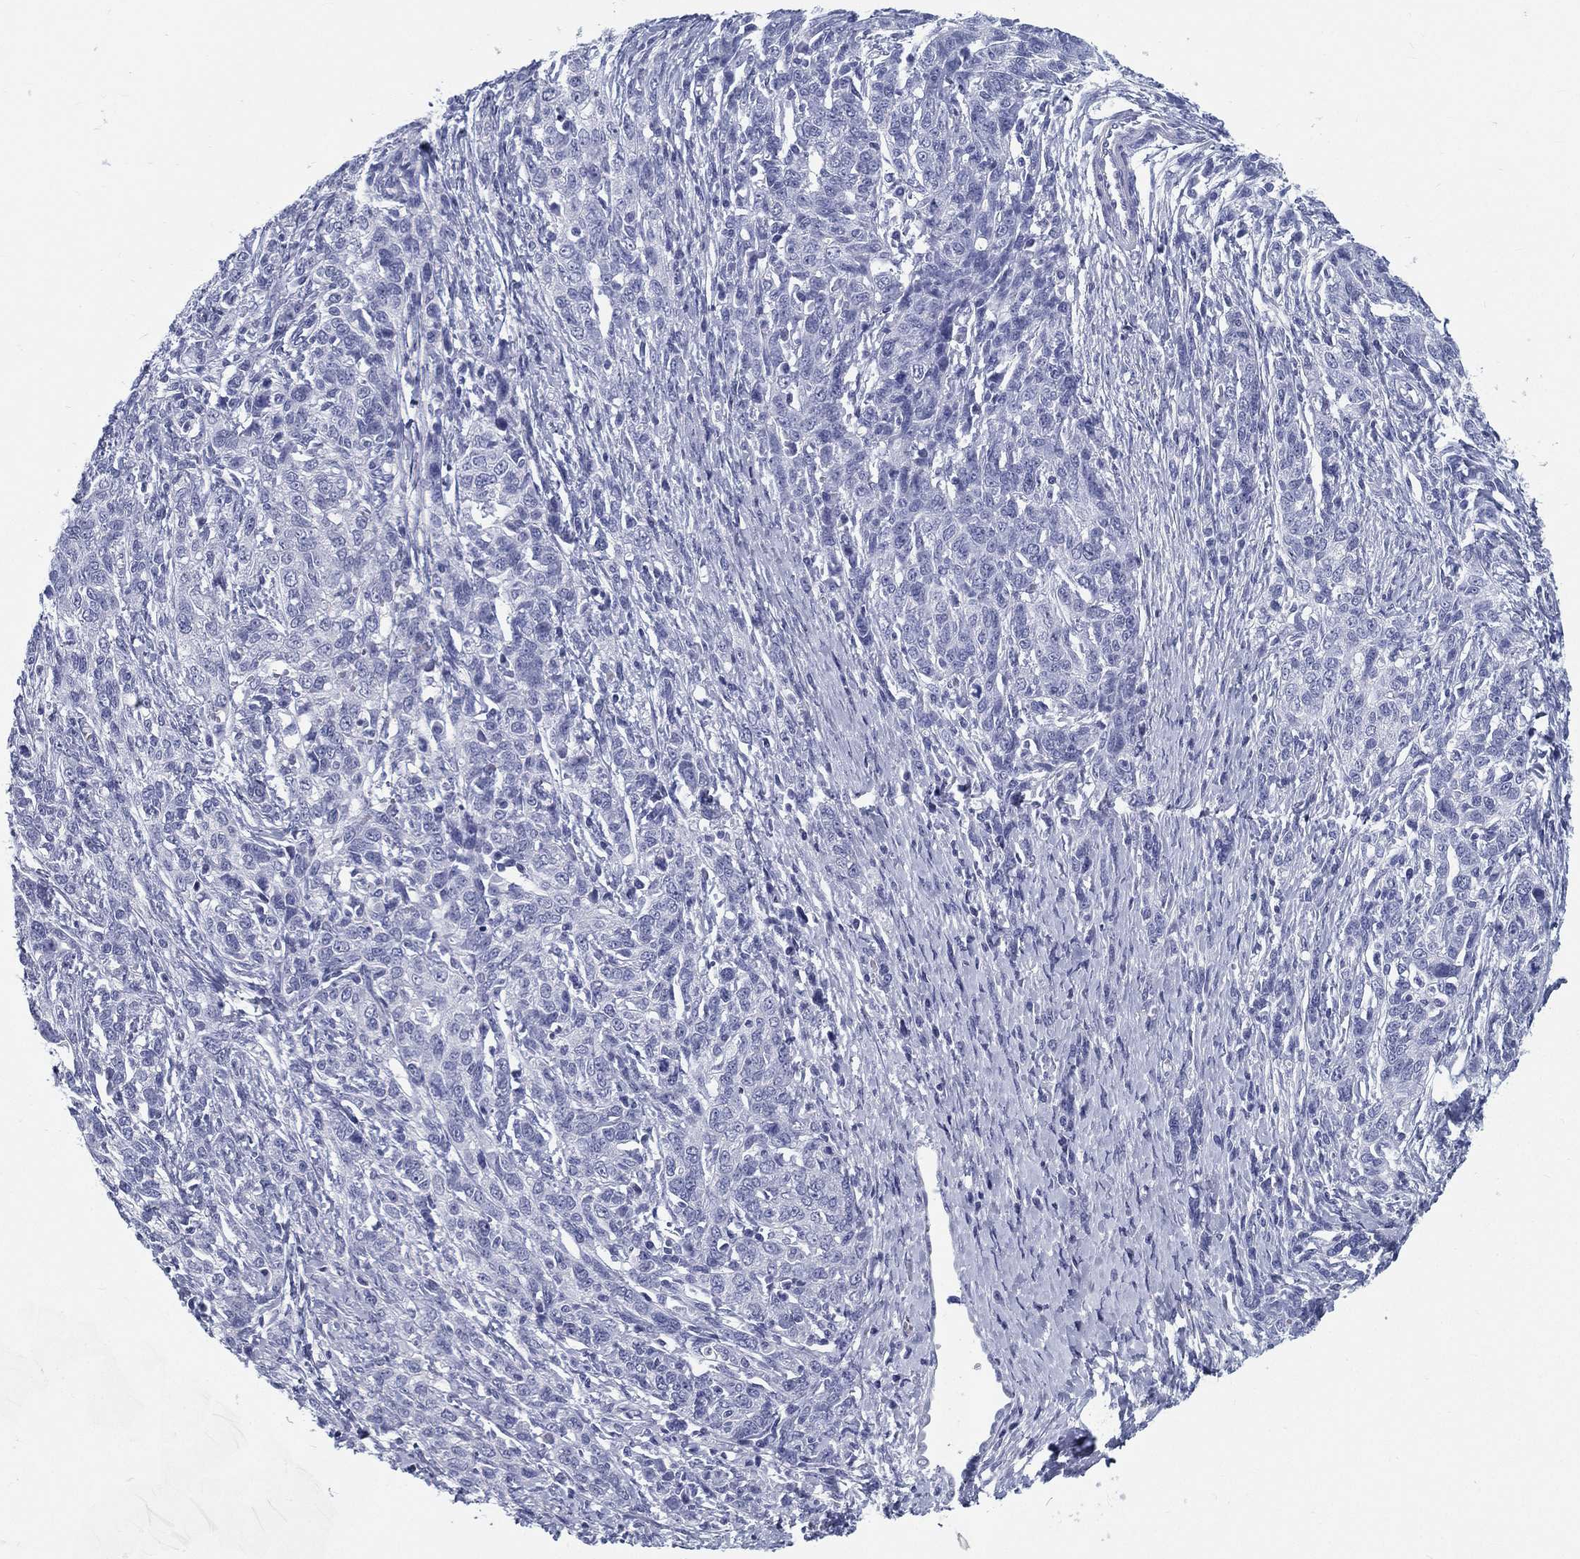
{"staining": {"intensity": "negative", "quantity": "none", "location": "none"}, "tissue": "ovarian cancer", "cell_type": "Tumor cells", "image_type": "cancer", "snomed": [{"axis": "morphology", "description": "Cystadenocarcinoma, serous, NOS"}, {"axis": "topography", "description": "Ovary"}], "caption": "An image of ovarian serous cystadenocarcinoma stained for a protein displays no brown staining in tumor cells.", "gene": "ATP1B2", "patient": {"sex": "female", "age": 71}}